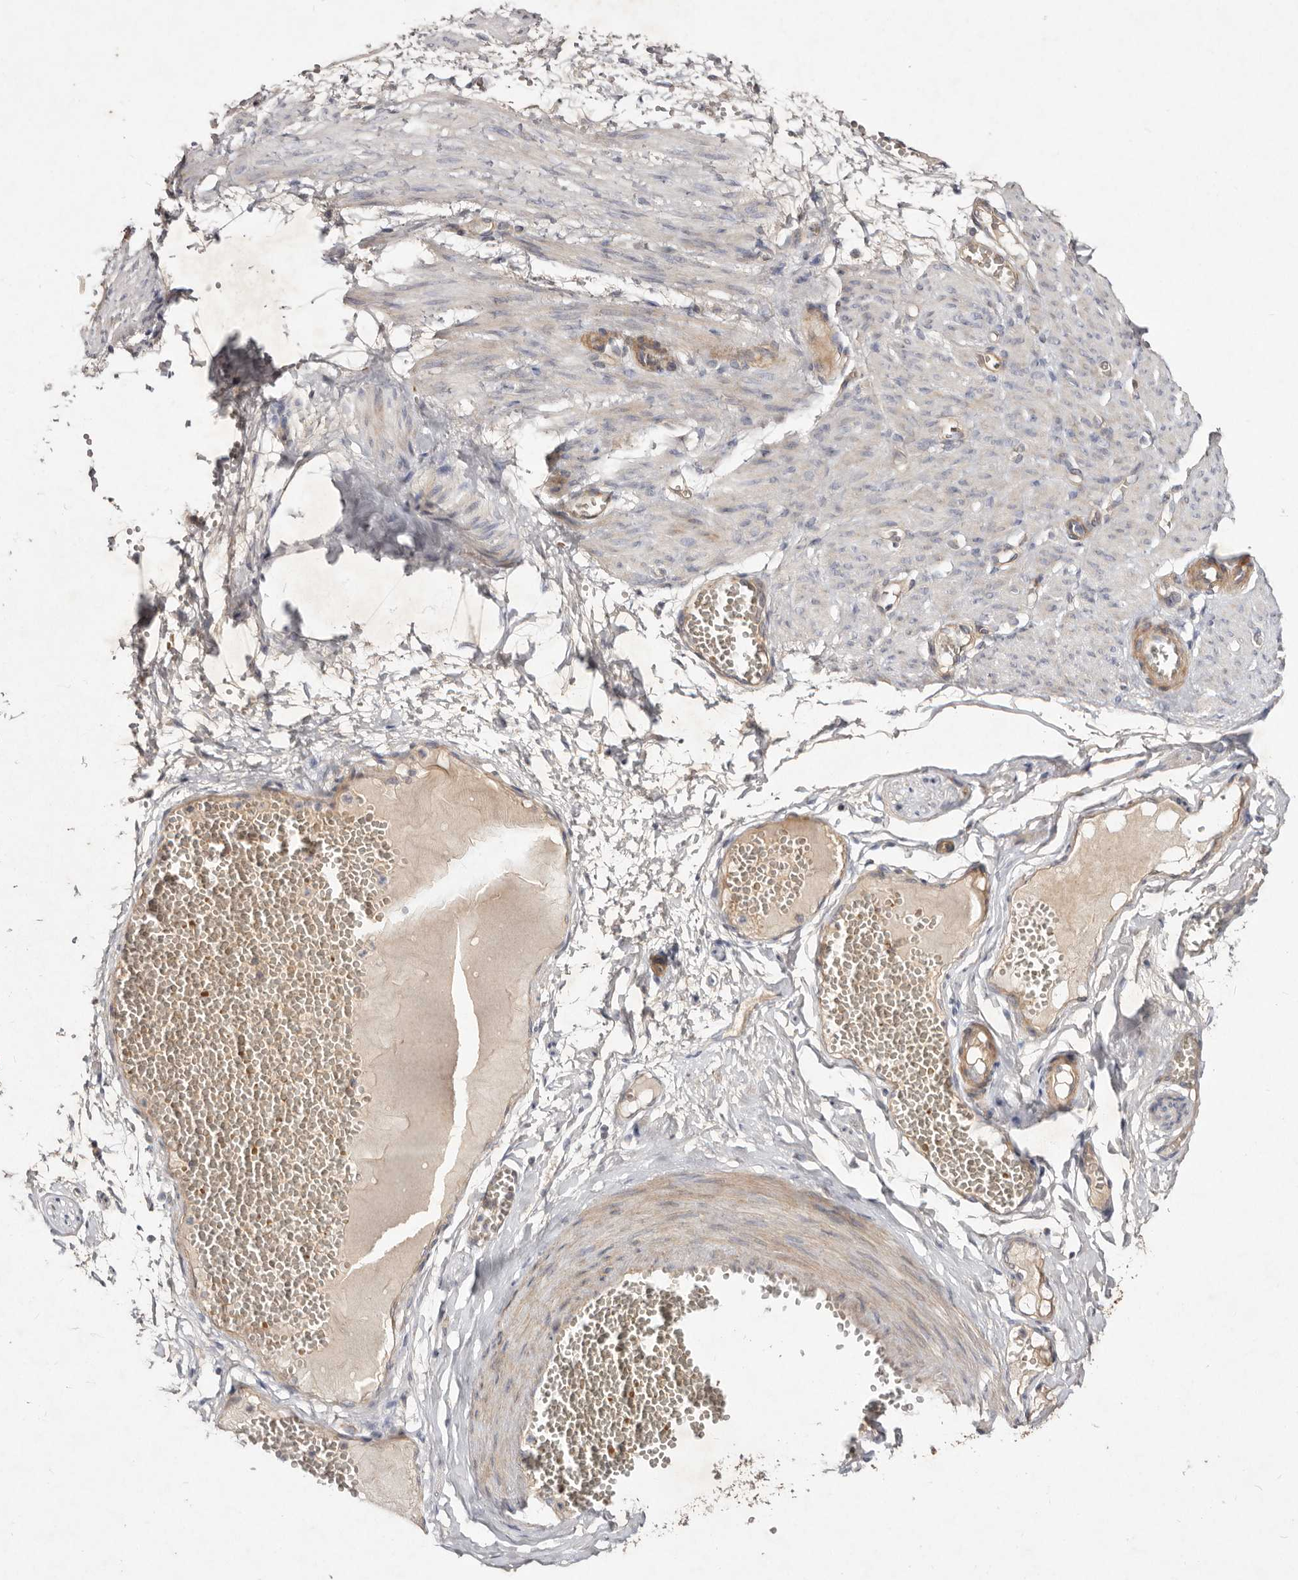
{"staining": {"intensity": "weak", "quantity": ">75%", "location": "cytoplasmic/membranous"}, "tissue": "adipose tissue", "cell_type": "Adipocytes", "image_type": "normal", "snomed": [{"axis": "morphology", "description": "Normal tissue, NOS"}, {"axis": "topography", "description": "Smooth muscle"}, {"axis": "topography", "description": "Peripheral nerve tissue"}], "caption": "High-magnification brightfield microscopy of normal adipose tissue stained with DAB (brown) and counterstained with hematoxylin (blue). adipocytes exhibit weak cytoplasmic/membranous positivity is seen in approximately>75% of cells.", "gene": "SLC25A20", "patient": {"sex": "female", "age": 39}}